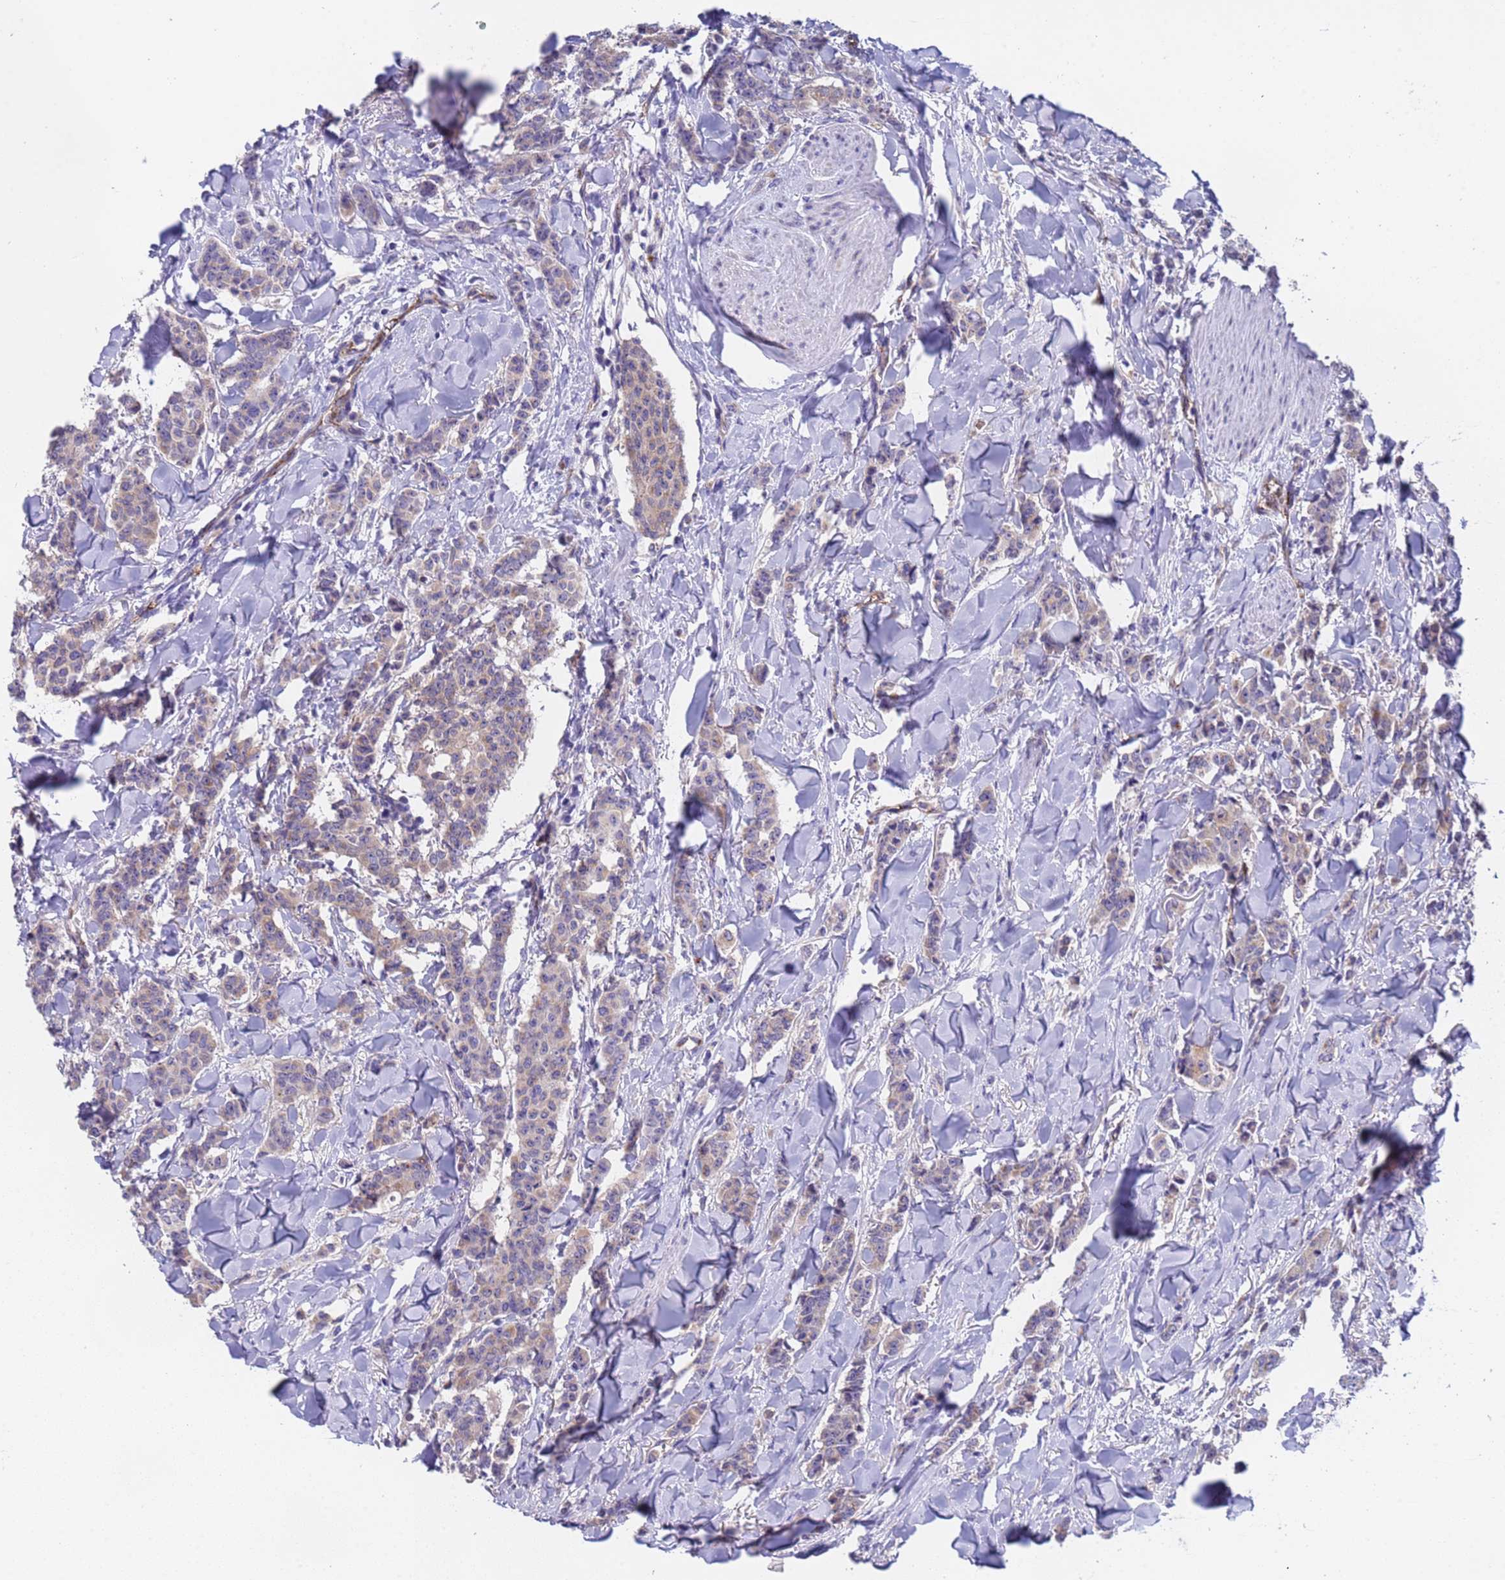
{"staining": {"intensity": "weak", "quantity": "<25%", "location": "cytoplasmic/membranous"}, "tissue": "breast cancer", "cell_type": "Tumor cells", "image_type": "cancer", "snomed": [{"axis": "morphology", "description": "Duct carcinoma"}, {"axis": "topography", "description": "Breast"}], "caption": "A micrograph of human infiltrating ductal carcinoma (breast) is negative for staining in tumor cells.", "gene": "ZNF248", "patient": {"sex": "female", "age": 40}}